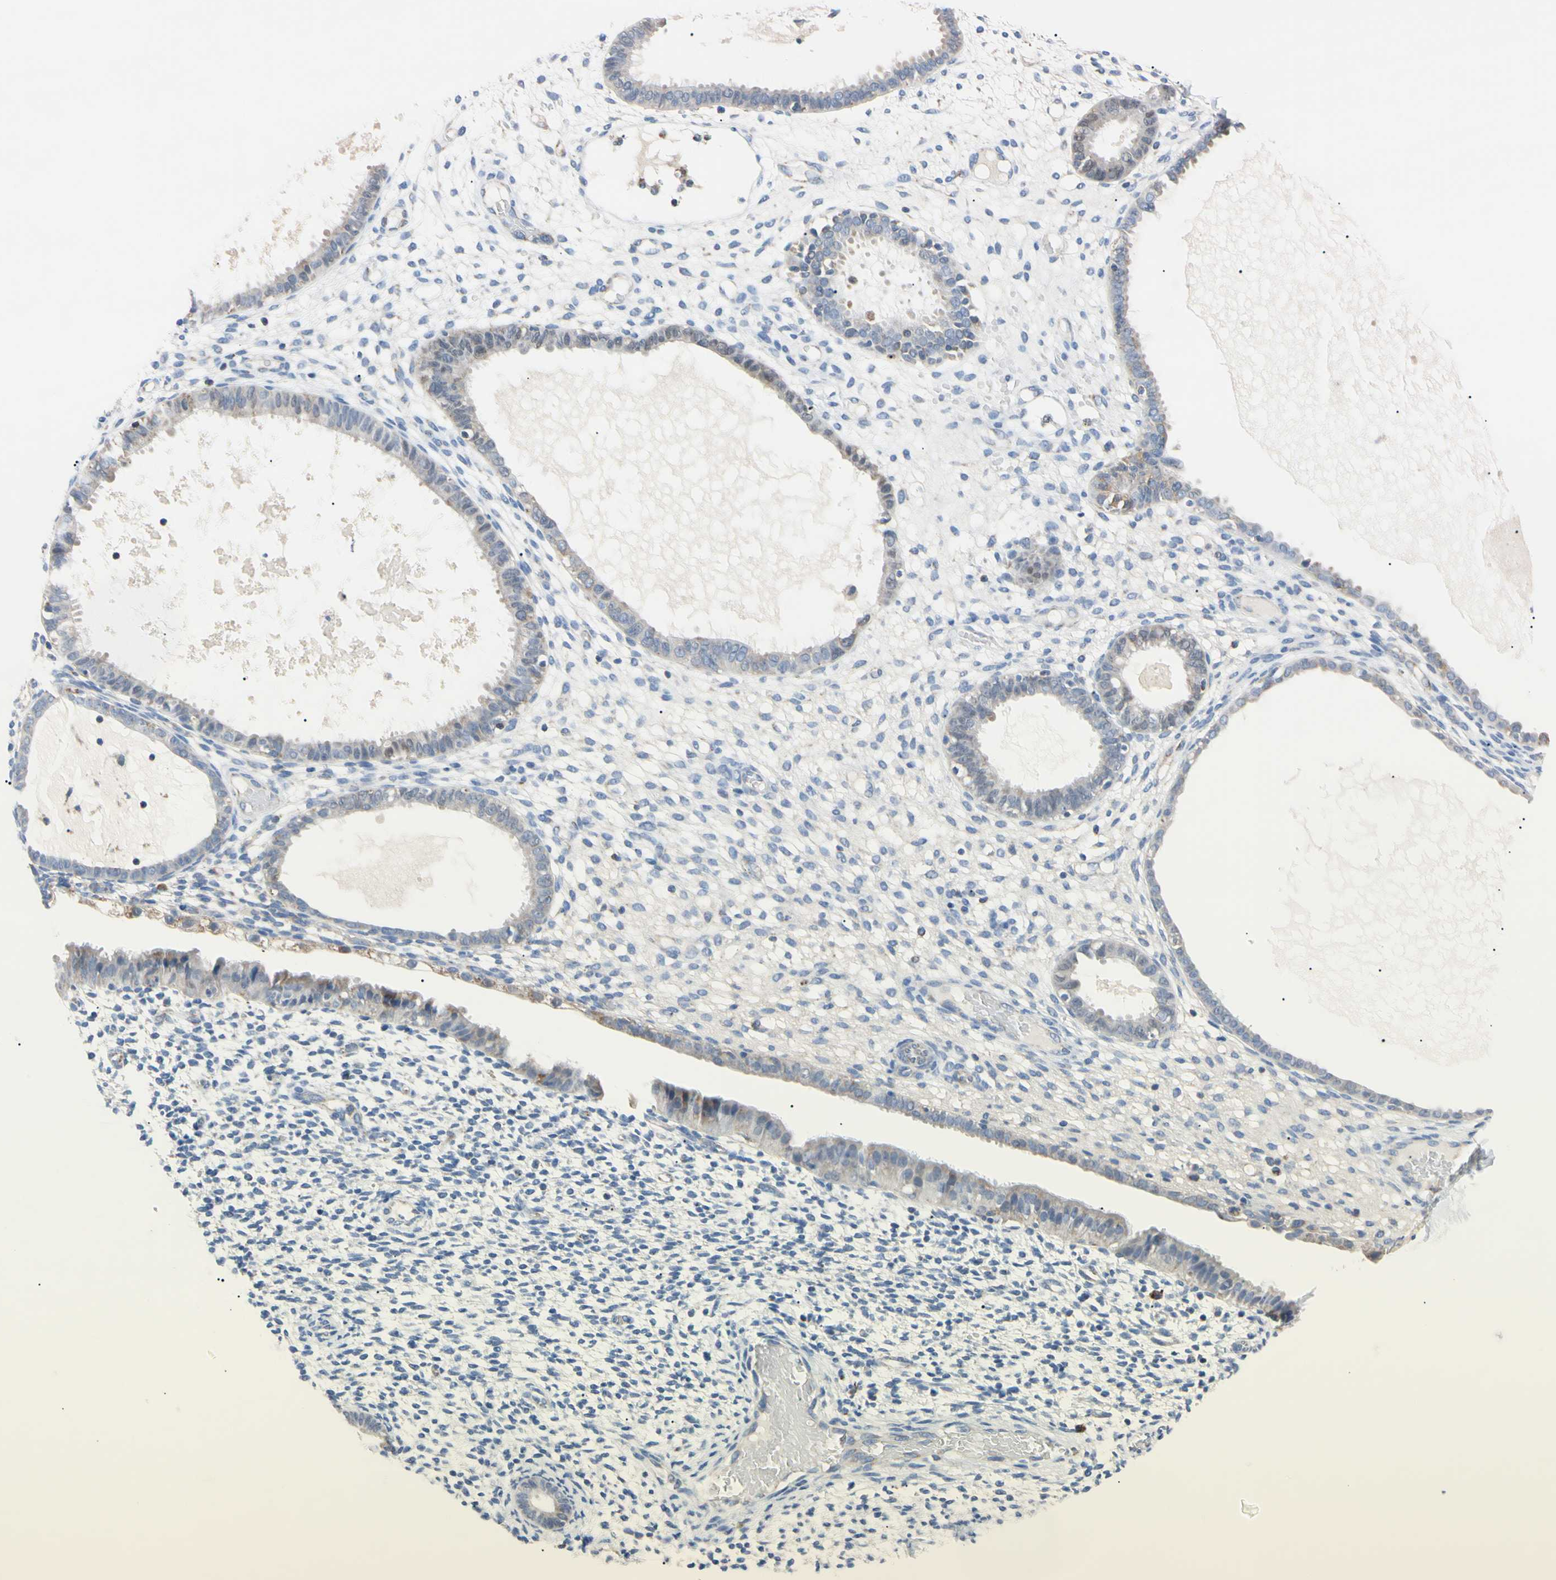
{"staining": {"intensity": "moderate", "quantity": "<25%", "location": "cytoplasmic/membranous"}, "tissue": "endometrium", "cell_type": "Cells in endometrial stroma", "image_type": "normal", "snomed": [{"axis": "morphology", "description": "Normal tissue, NOS"}, {"axis": "topography", "description": "Endometrium"}], "caption": "Immunohistochemistry (IHC) (DAB) staining of unremarkable human endometrium reveals moderate cytoplasmic/membranous protein expression in about <25% of cells in endometrial stroma.", "gene": "CLPP", "patient": {"sex": "female", "age": 61}}